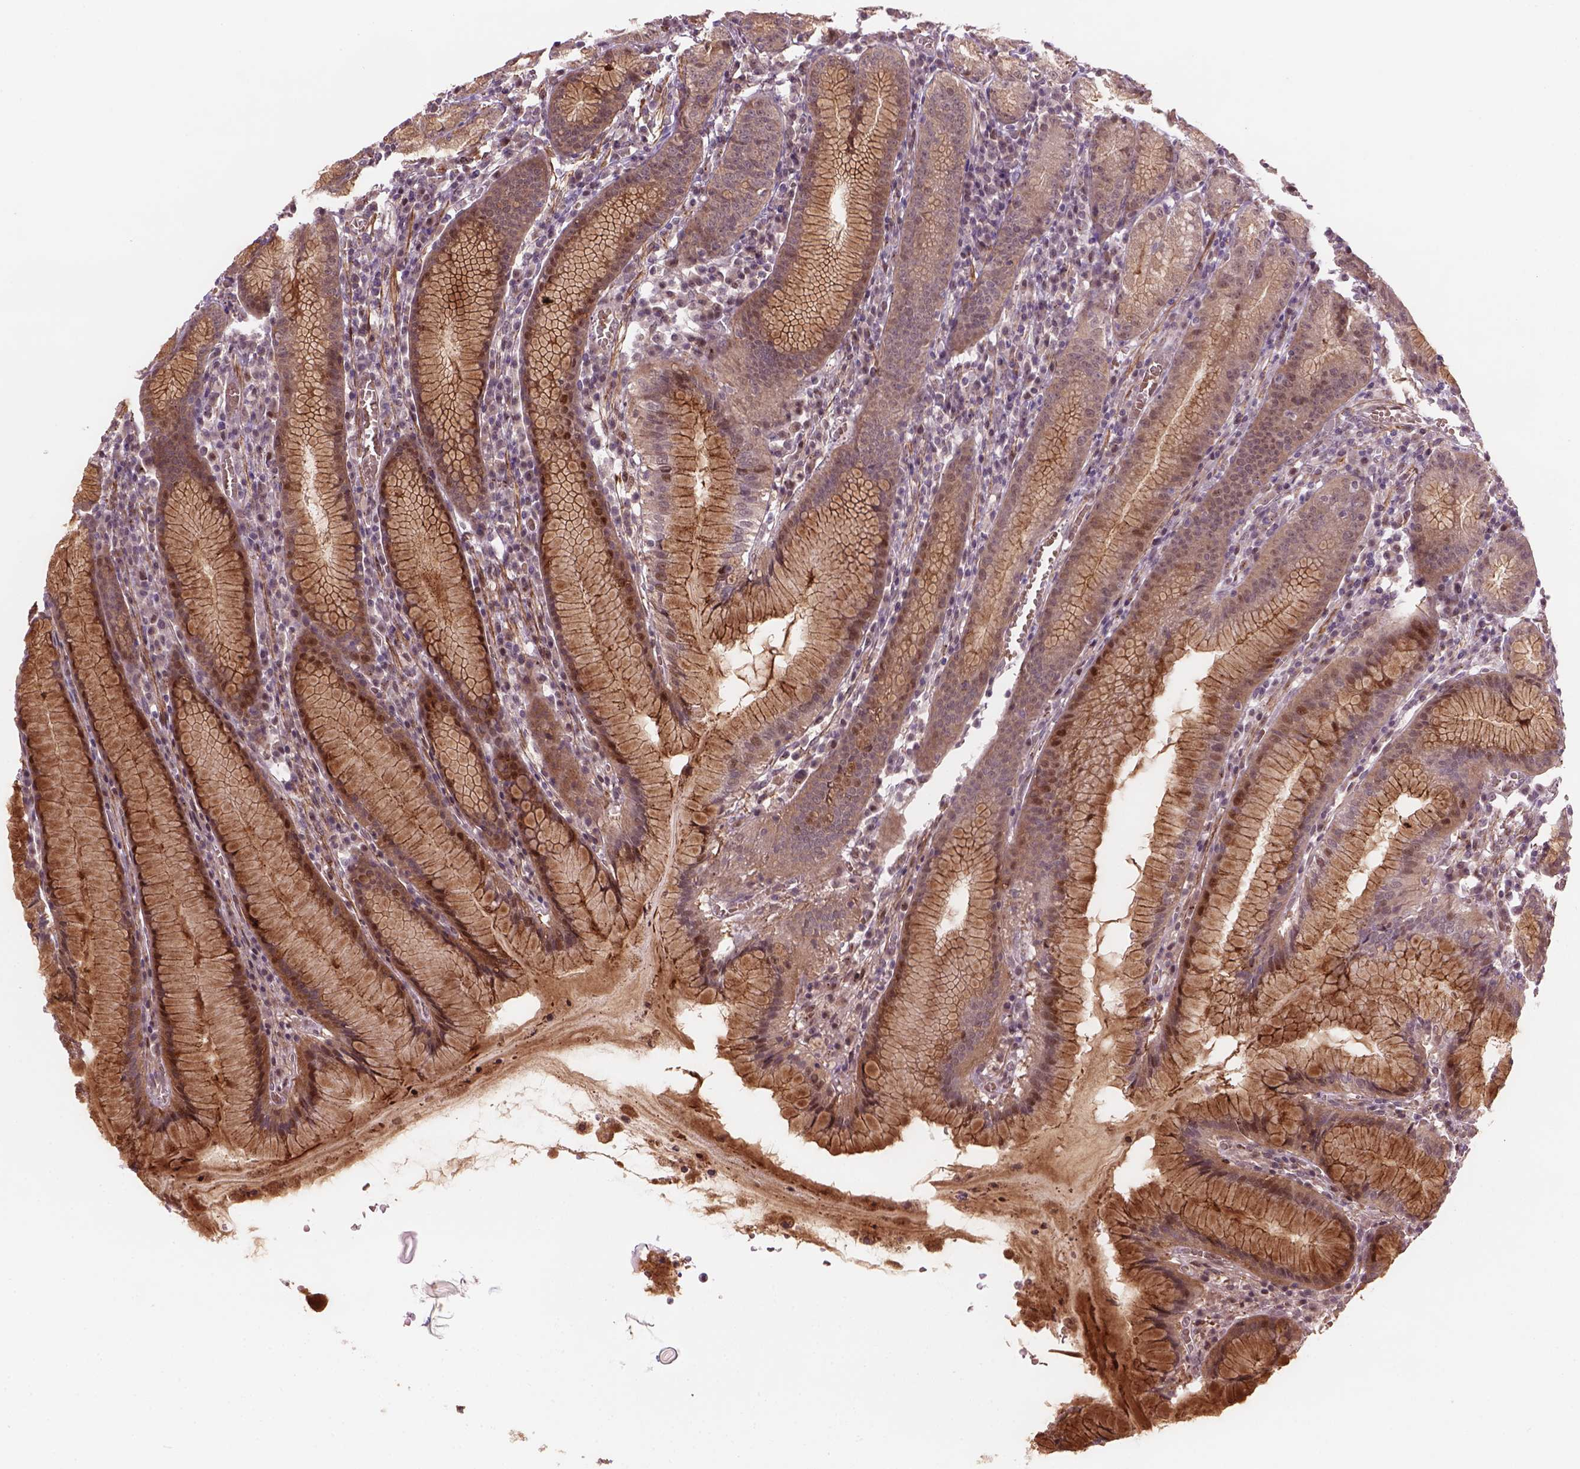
{"staining": {"intensity": "moderate", "quantity": "25%-75%", "location": "cytoplasmic/membranous,nuclear"}, "tissue": "stomach", "cell_type": "Glandular cells", "image_type": "normal", "snomed": [{"axis": "morphology", "description": "Normal tissue, NOS"}, {"axis": "topography", "description": "Stomach"}], "caption": "Glandular cells reveal moderate cytoplasmic/membranous,nuclear positivity in about 25%-75% of cells in benign stomach. The protein of interest is stained brown, and the nuclei are stained in blue (DAB IHC with brightfield microscopy, high magnification).", "gene": "PSMD11", "patient": {"sex": "male", "age": 55}}